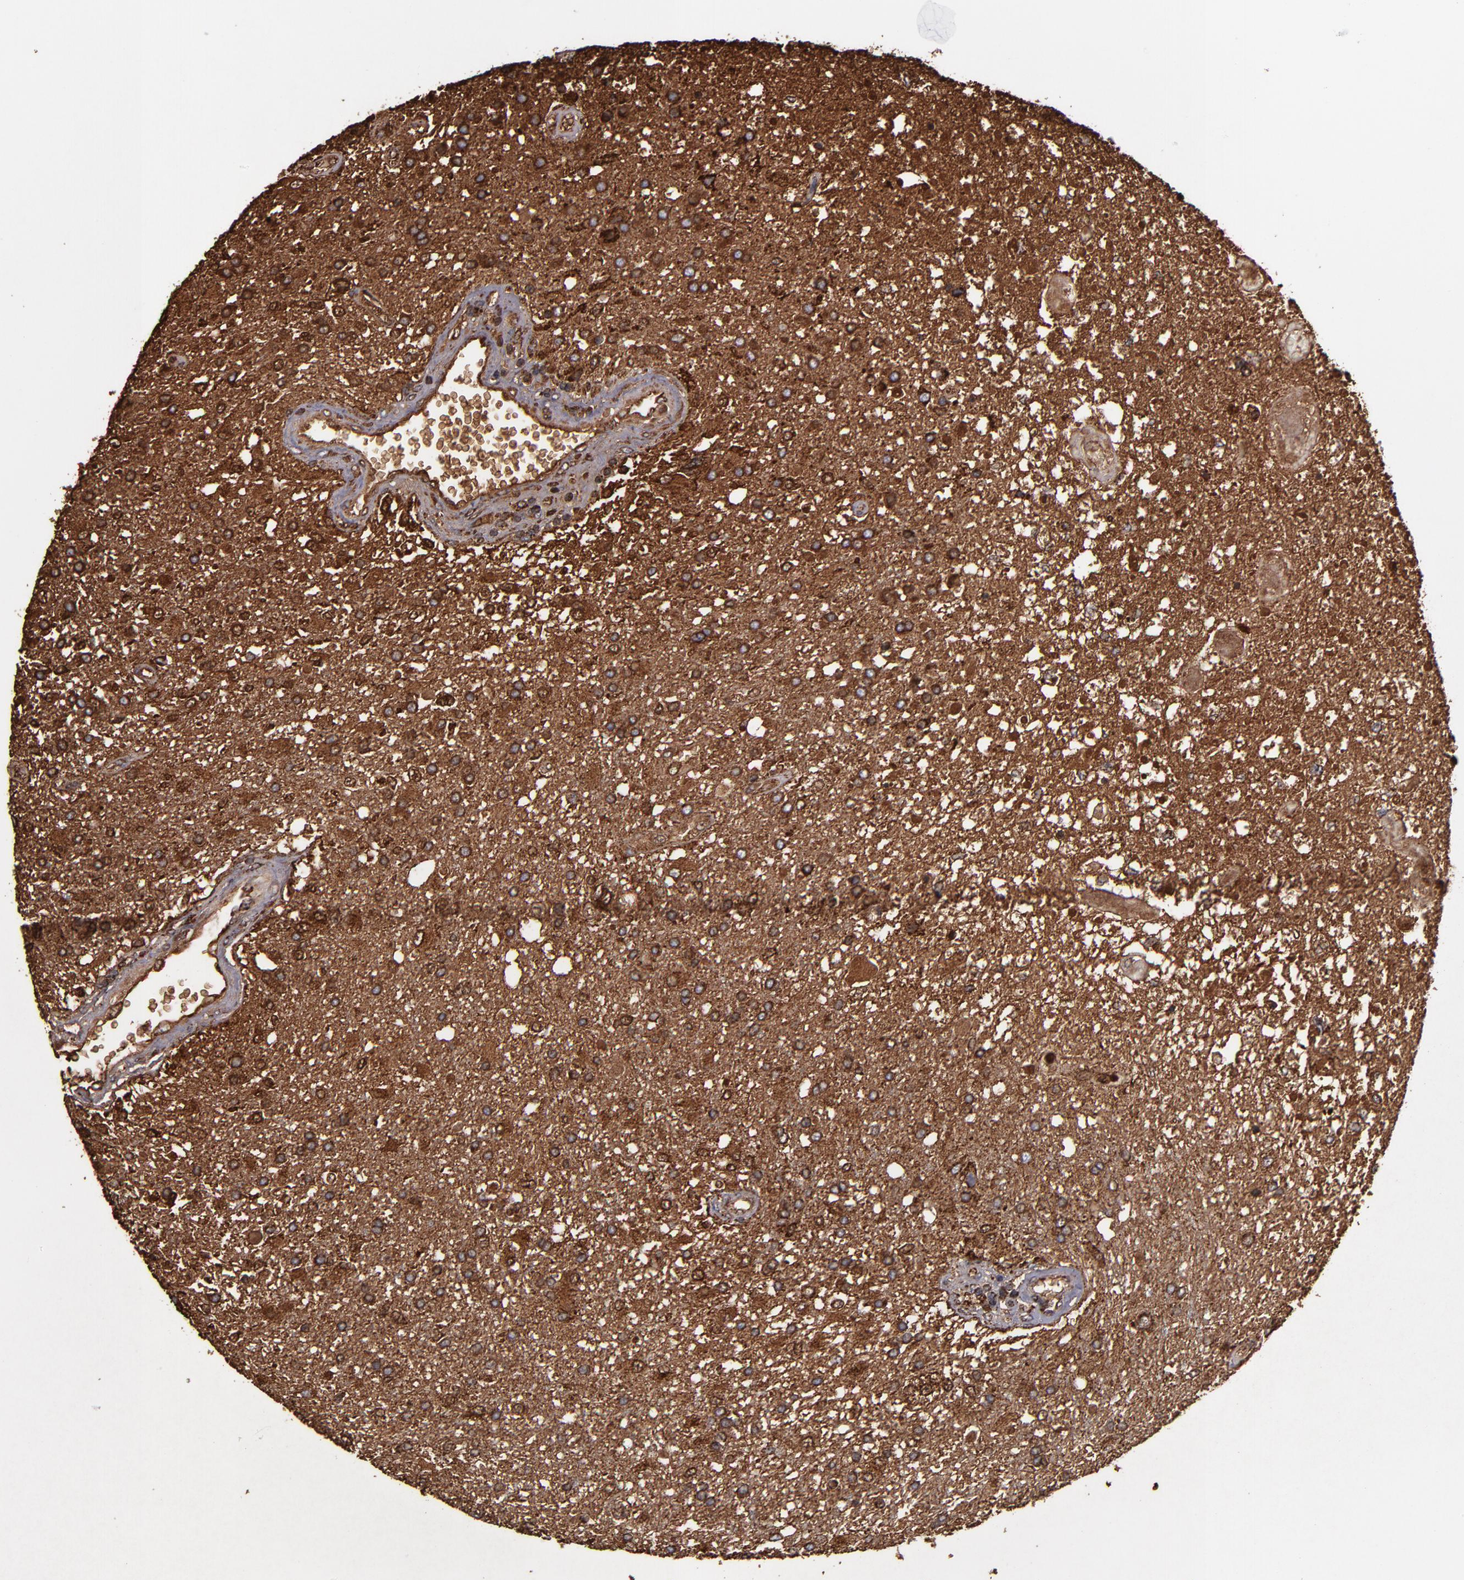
{"staining": {"intensity": "strong", "quantity": ">75%", "location": "cytoplasmic/membranous"}, "tissue": "glioma", "cell_type": "Tumor cells", "image_type": "cancer", "snomed": [{"axis": "morphology", "description": "Glioma, malignant, High grade"}, {"axis": "topography", "description": "Cerebral cortex"}], "caption": "Protein staining reveals strong cytoplasmic/membranous positivity in approximately >75% of tumor cells in glioma.", "gene": "SOD2", "patient": {"sex": "male", "age": 79}}